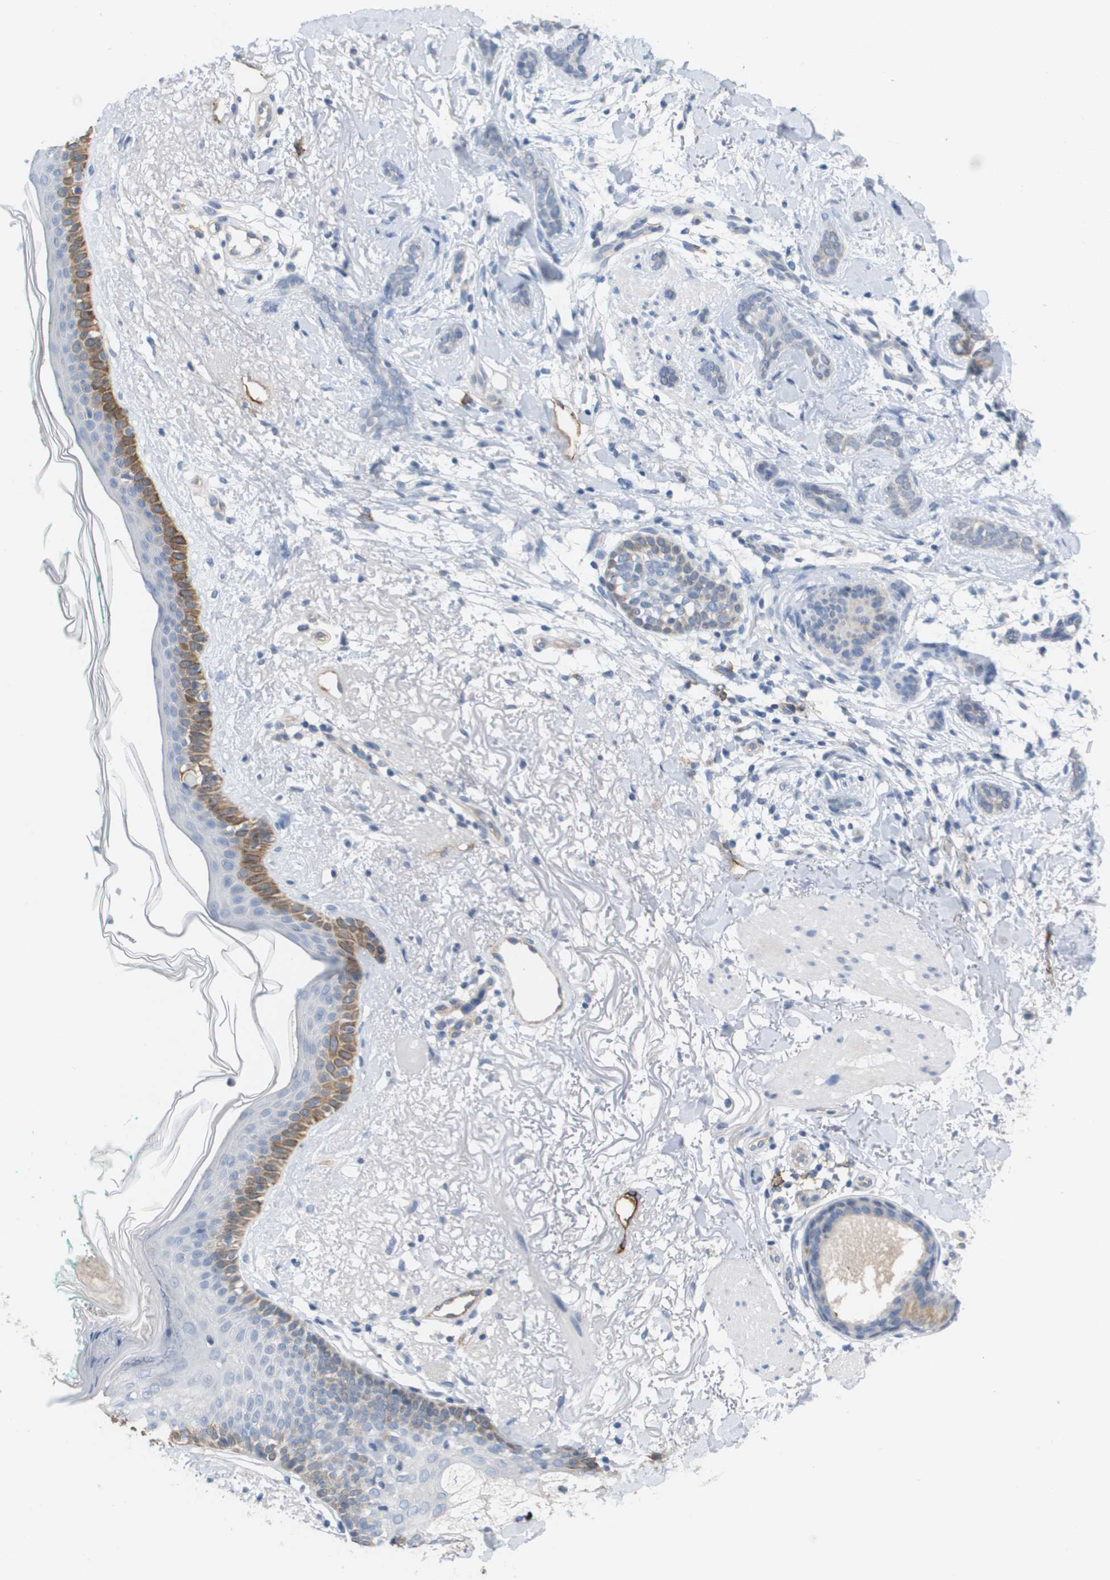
{"staining": {"intensity": "negative", "quantity": "none", "location": "none"}, "tissue": "skin cancer", "cell_type": "Tumor cells", "image_type": "cancer", "snomed": [{"axis": "morphology", "description": "Basal cell carcinoma"}, {"axis": "morphology", "description": "Adnexal tumor, benign"}, {"axis": "topography", "description": "Skin"}], "caption": "Tumor cells are negative for protein expression in human basal cell carcinoma (skin).", "gene": "ANGPT2", "patient": {"sex": "female", "age": 42}}